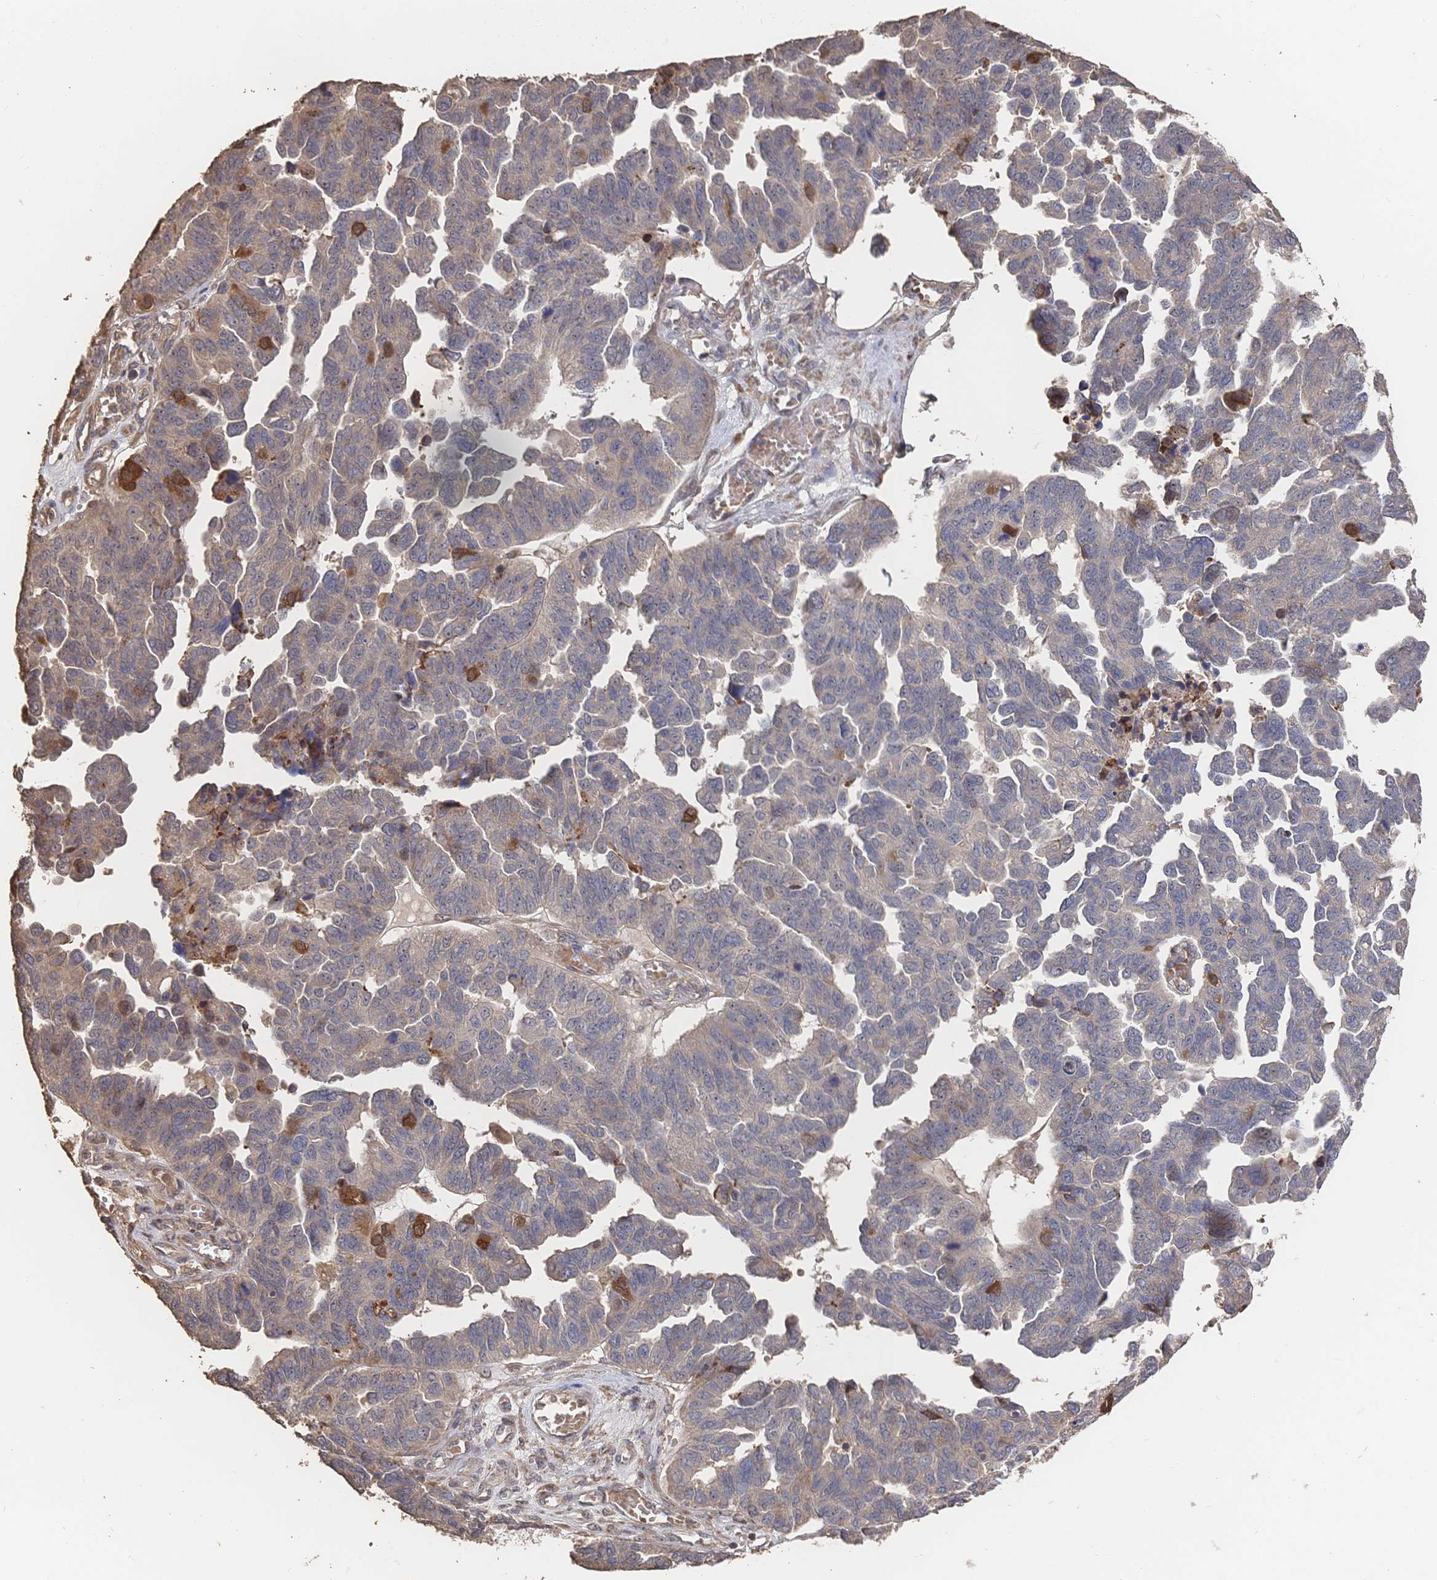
{"staining": {"intensity": "strong", "quantity": "<25%", "location": "cytoplasmic/membranous"}, "tissue": "ovarian cancer", "cell_type": "Tumor cells", "image_type": "cancer", "snomed": [{"axis": "morphology", "description": "Cystadenocarcinoma, serous, NOS"}, {"axis": "topography", "description": "Ovary"}], "caption": "A micrograph showing strong cytoplasmic/membranous positivity in about <25% of tumor cells in ovarian cancer, as visualized by brown immunohistochemical staining.", "gene": "DNAJA4", "patient": {"sex": "female", "age": 64}}